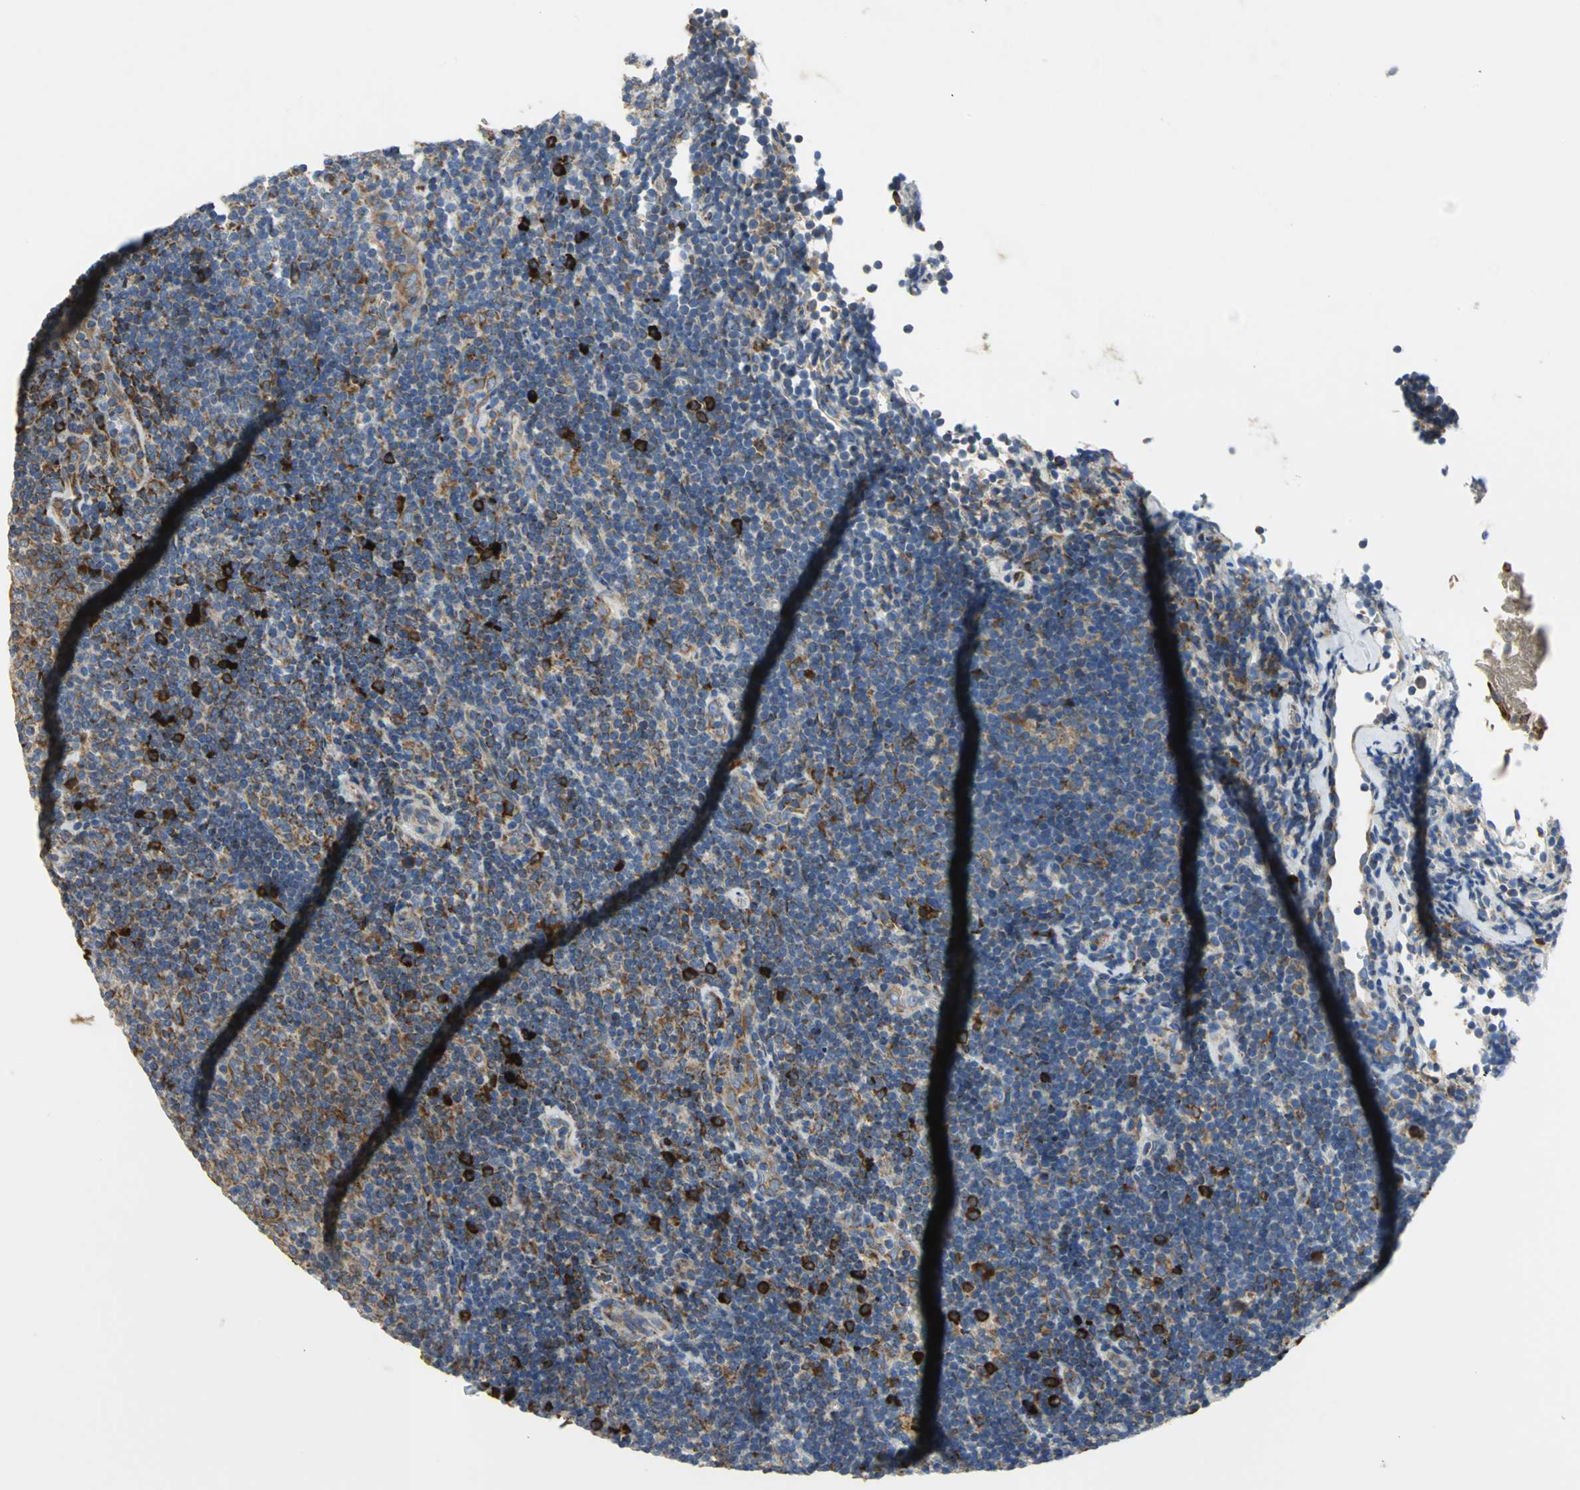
{"staining": {"intensity": "strong", "quantity": "<25%", "location": "cytoplasmic/membranous"}, "tissue": "lymphoma", "cell_type": "Tumor cells", "image_type": "cancer", "snomed": [{"axis": "morphology", "description": "Malignant lymphoma, non-Hodgkin's type, Low grade"}, {"axis": "topography", "description": "Lymph node"}], "caption": "Immunohistochemistry staining of low-grade malignant lymphoma, non-Hodgkin's type, which shows medium levels of strong cytoplasmic/membranous positivity in about <25% of tumor cells indicating strong cytoplasmic/membranous protein positivity. The staining was performed using DAB (3,3'-diaminobenzidine) (brown) for protein detection and nuclei were counterstained in hematoxylin (blue).", "gene": "TULP4", "patient": {"sex": "male", "age": 70}}